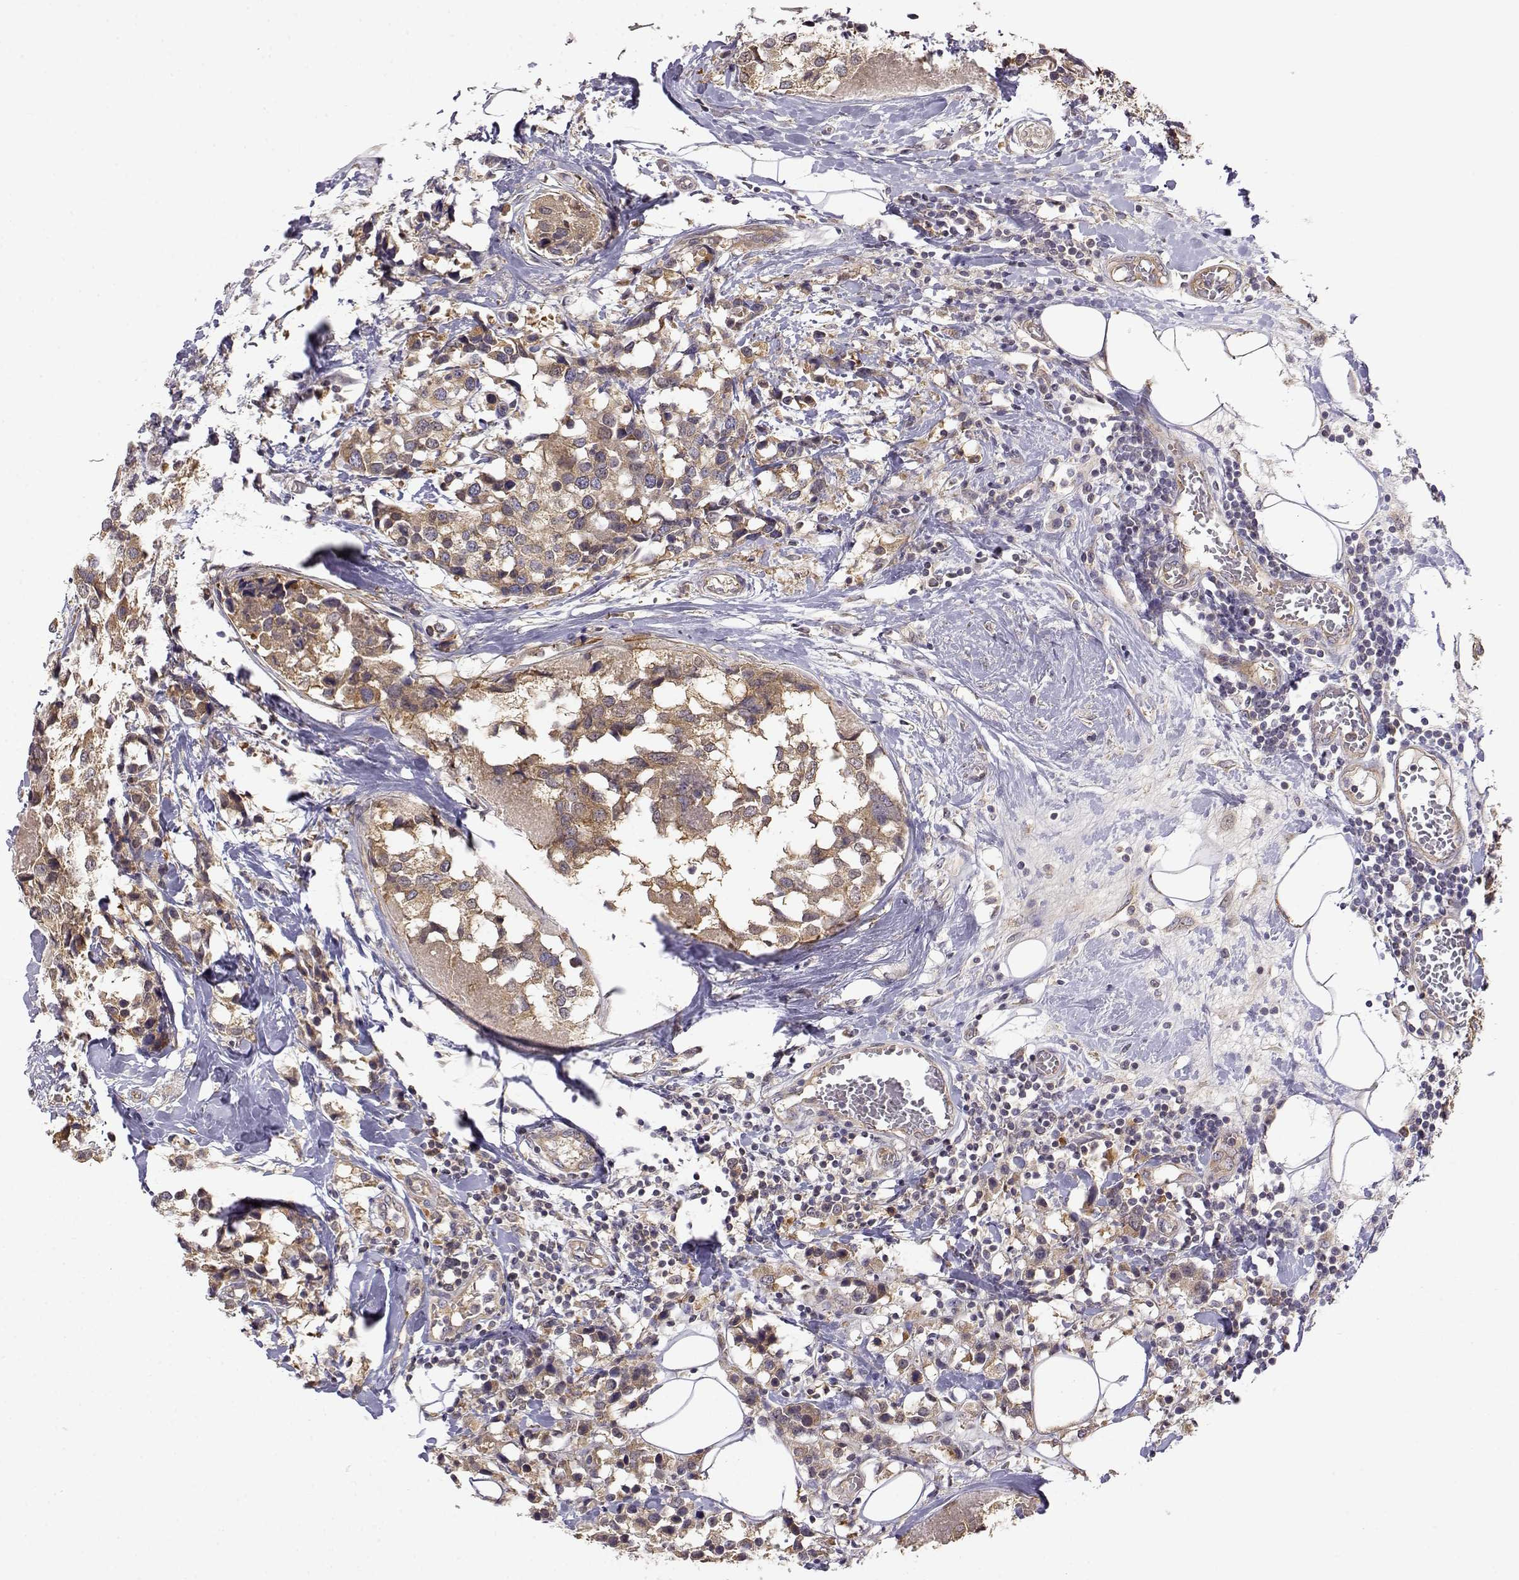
{"staining": {"intensity": "weak", "quantity": ">75%", "location": "cytoplasmic/membranous"}, "tissue": "breast cancer", "cell_type": "Tumor cells", "image_type": "cancer", "snomed": [{"axis": "morphology", "description": "Lobular carcinoma"}, {"axis": "topography", "description": "Breast"}], "caption": "Immunohistochemical staining of breast cancer demonstrates weak cytoplasmic/membranous protein positivity in about >75% of tumor cells.", "gene": "PAIP1", "patient": {"sex": "female", "age": 59}}